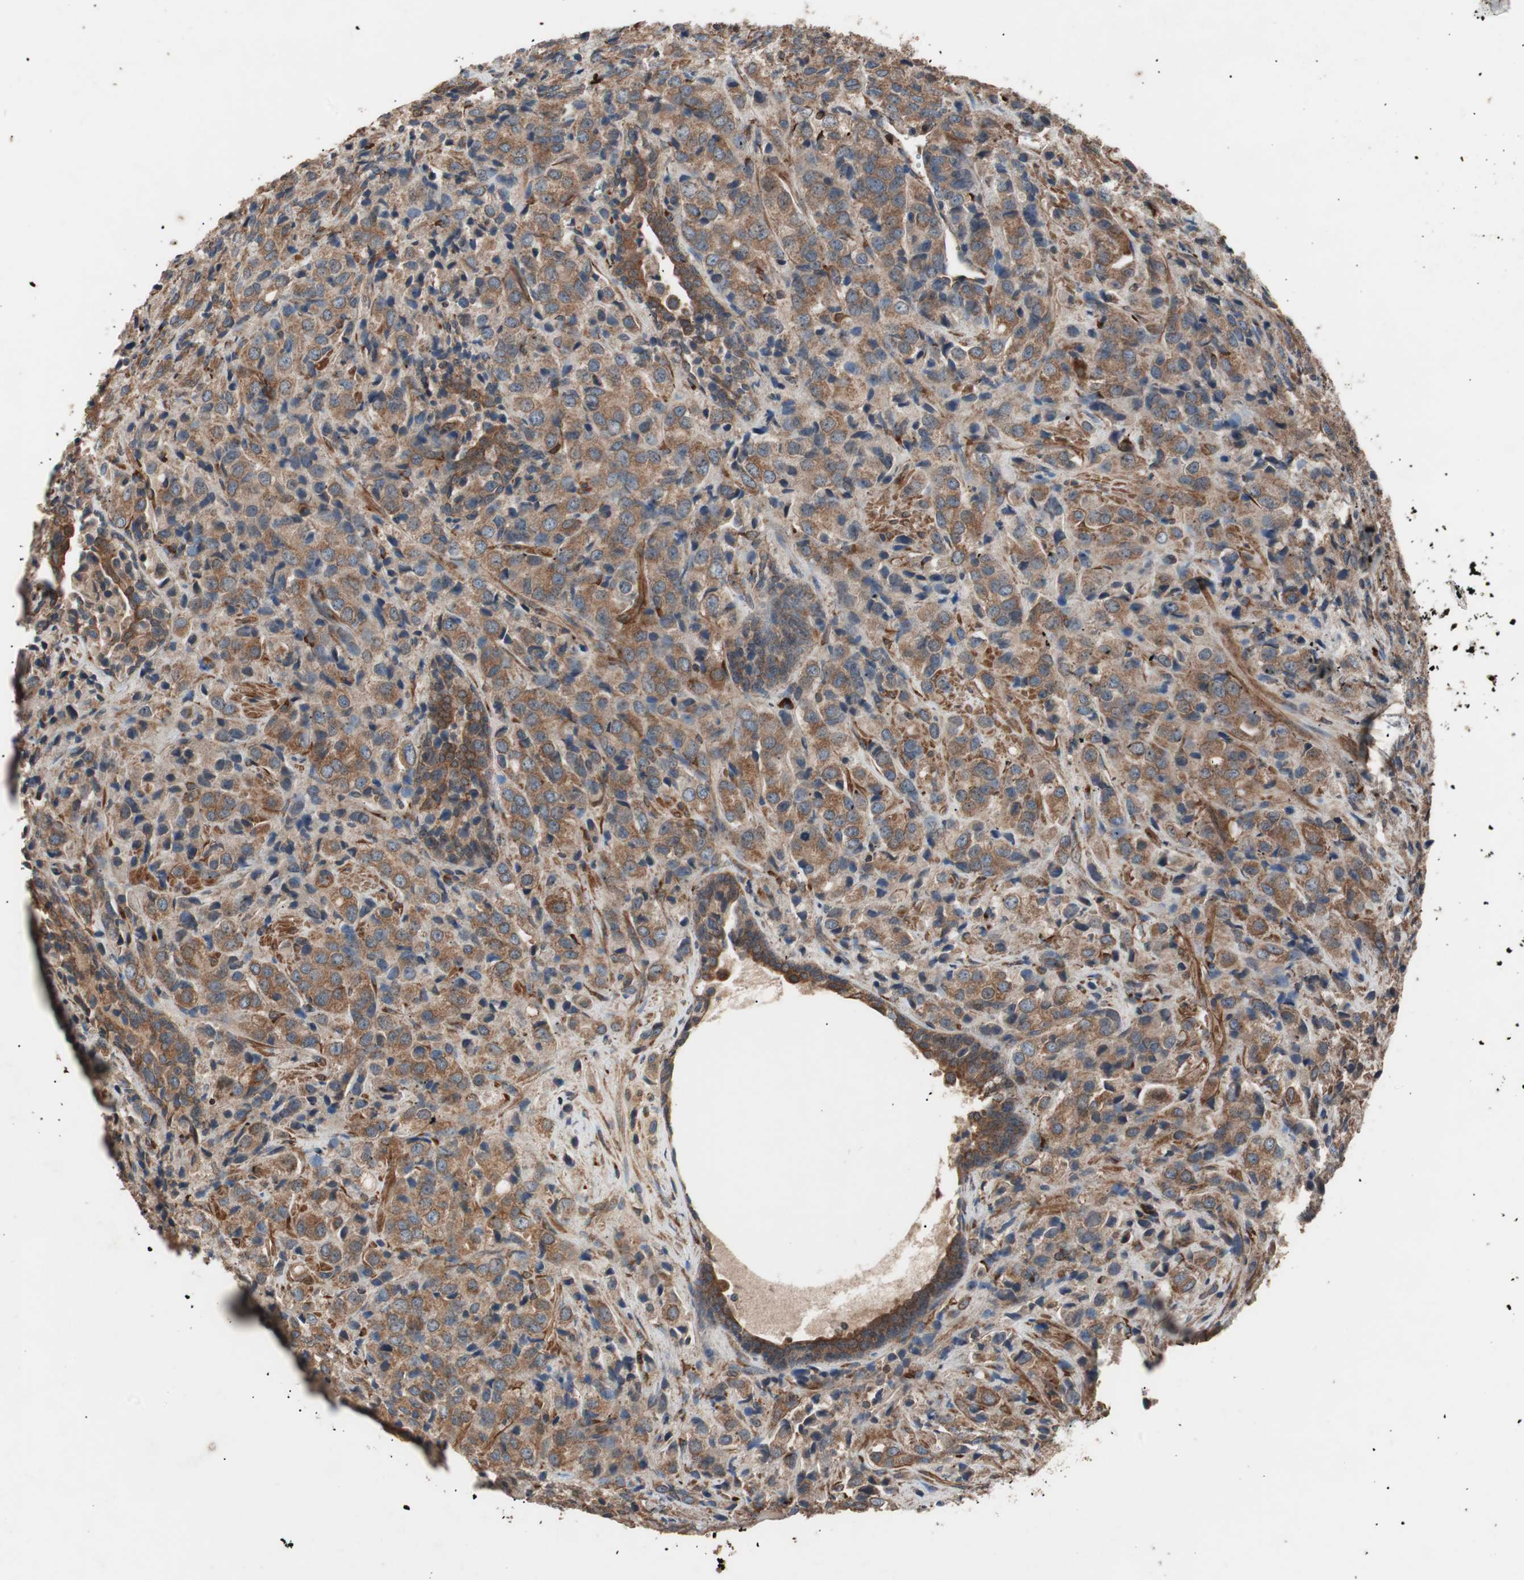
{"staining": {"intensity": "moderate", "quantity": ">75%", "location": "cytoplasmic/membranous"}, "tissue": "prostate cancer", "cell_type": "Tumor cells", "image_type": "cancer", "snomed": [{"axis": "morphology", "description": "Adenocarcinoma, High grade"}, {"axis": "topography", "description": "Prostate"}], "caption": "High-magnification brightfield microscopy of adenocarcinoma (high-grade) (prostate) stained with DAB (3,3'-diaminobenzidine) (brown) and counterstained with hematoxylin (blue). tumor cells exhibit moderate cytoplasmic/membranous staining is appreciated in approximately>75% of cells.", "gene": "LZTS1", "patient": {"sex": "male", "age": 70}}